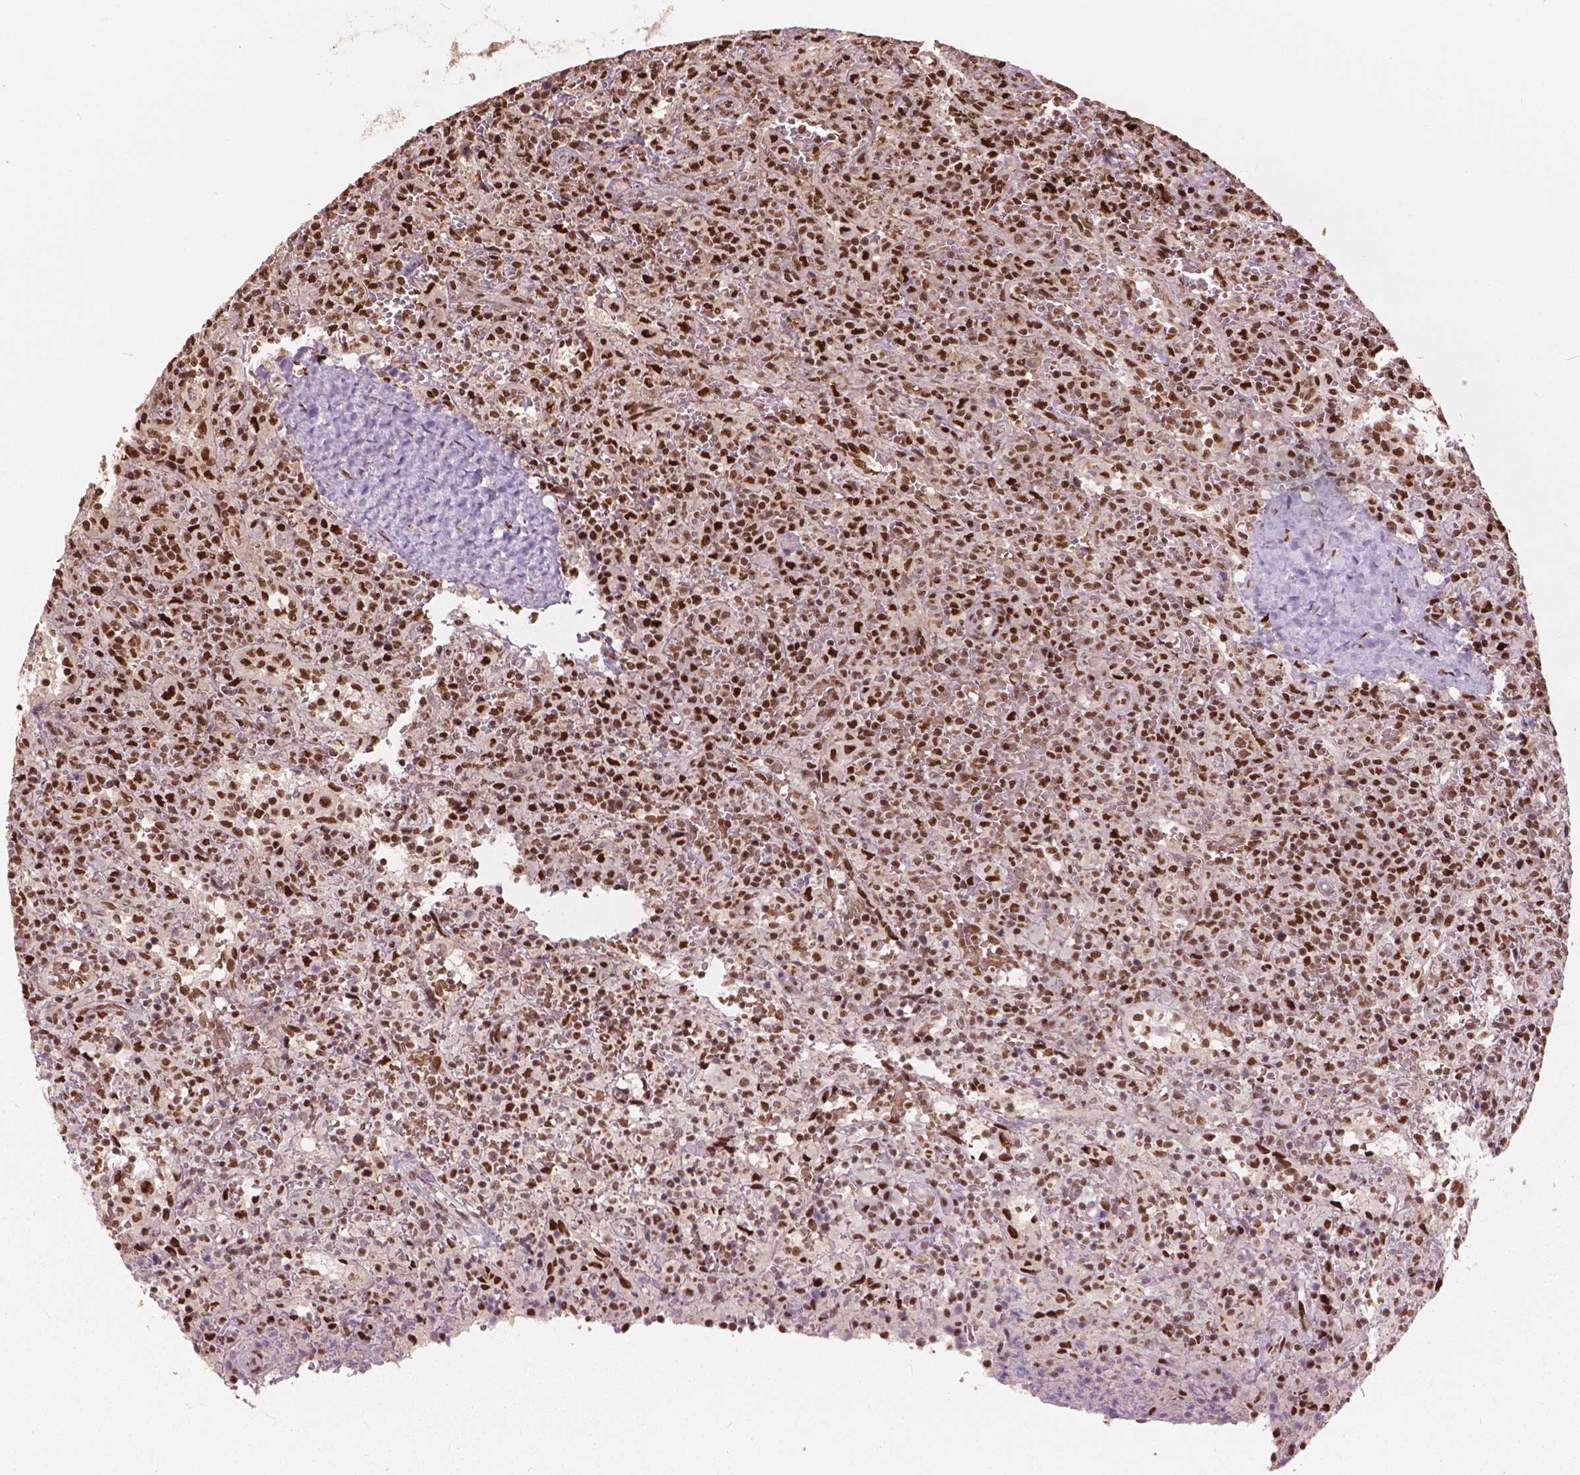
{"staining": {"intensity": "strong", "quantity": ">75%", "location": "nuclear"}, "tissue": "lymphoma", "cell_type": "Tumor cells", "image_type": "cancer", "snomed": [{"axis": "morphology", "description": "Malignant lymphoma, non-Hodgkin's type, Low grade"}, {"axis": "topography", "description": "Spleen"}], "caption": "An immunohistochemistry (IHC) photomicrograph of tumor tissue is shown. Protein staining in brown highlights strong nuclear positivity in lymphoma within tumor cells. (IHC, brightfield microscopy, high magnification).", "gene": "ANP32B", "patient": {"sex": "male", "age": 62}}